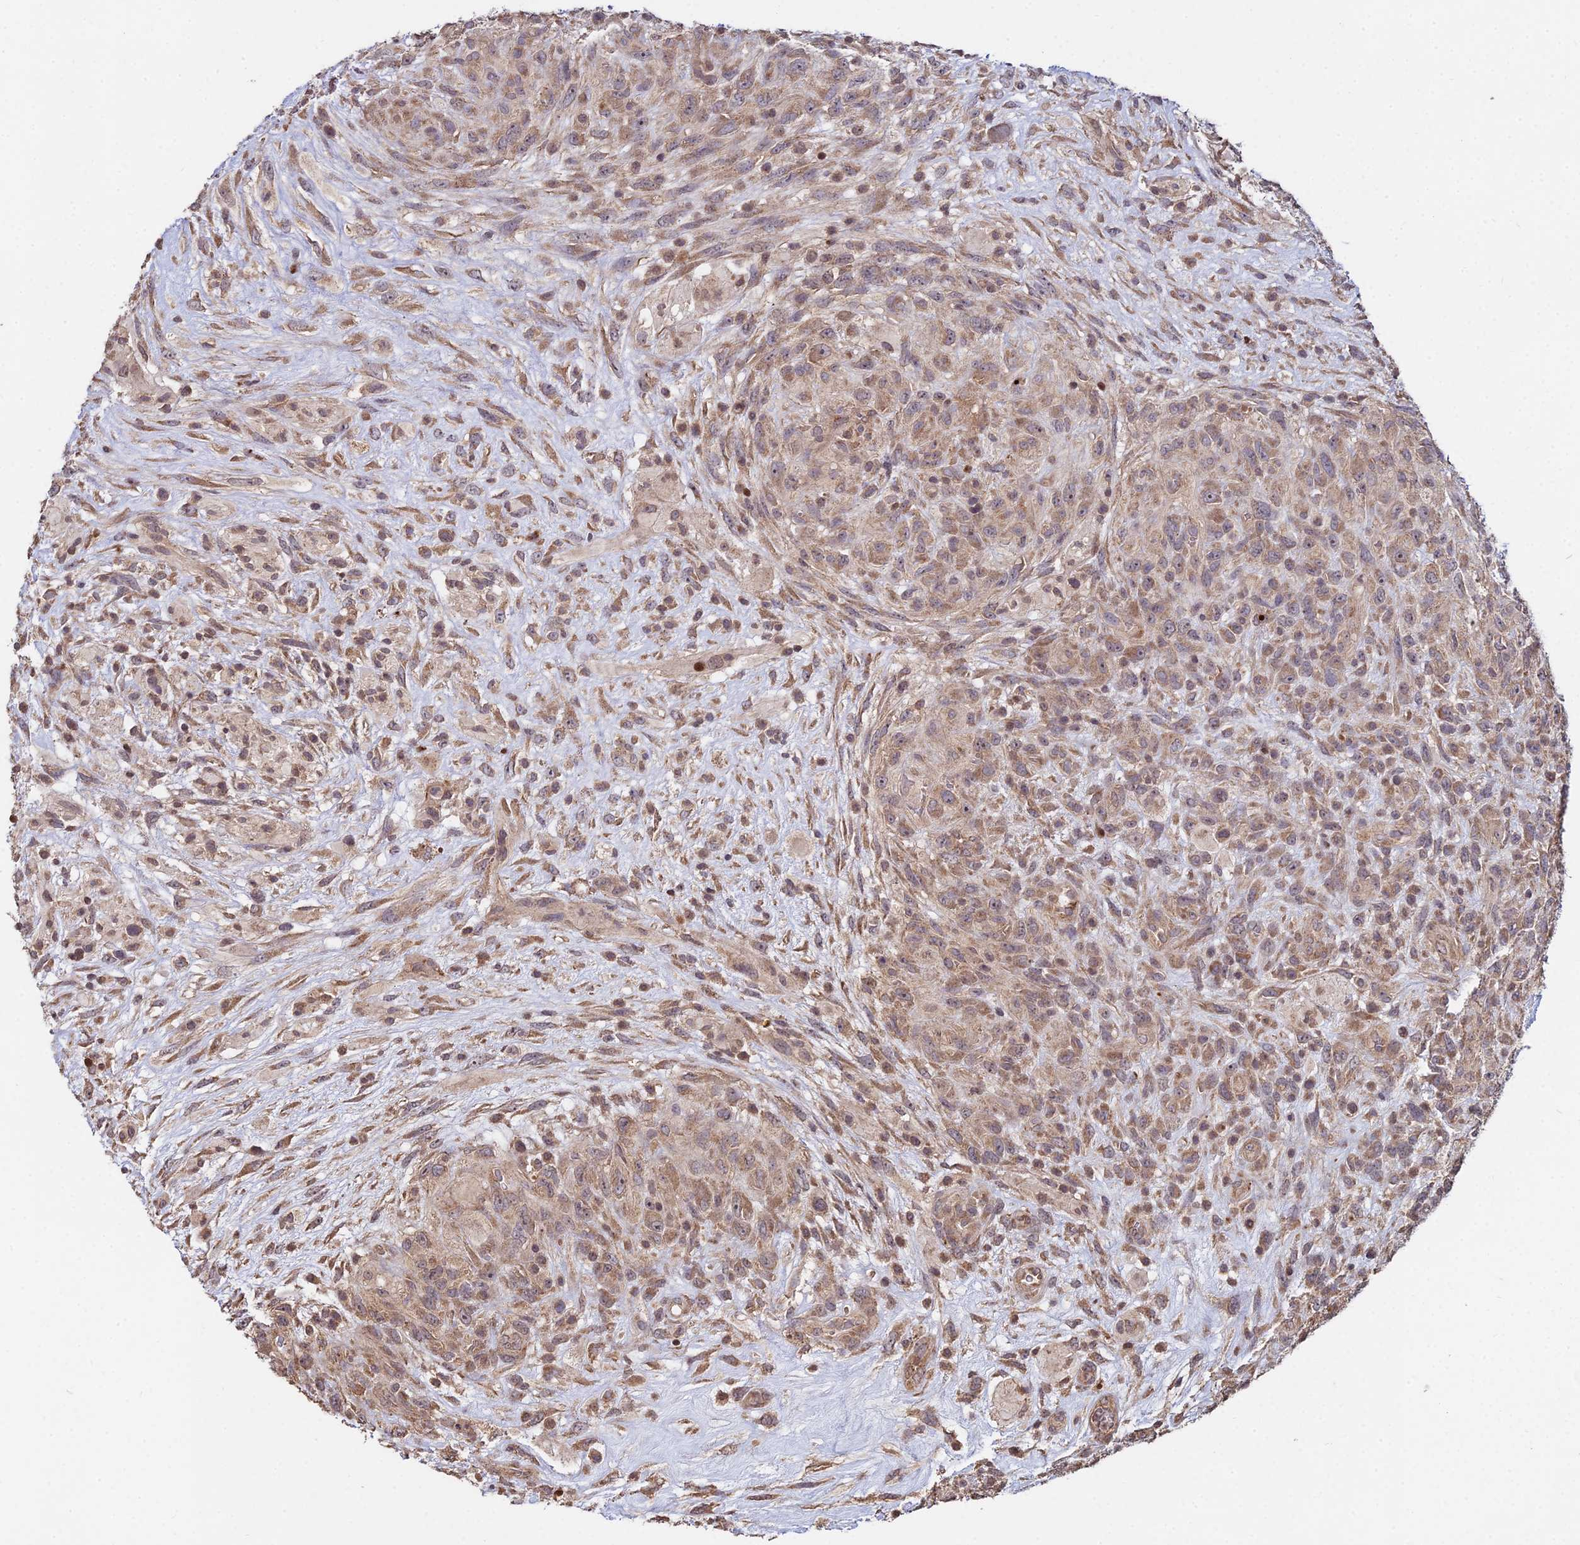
{"staining": {"intensity": "moderate", "quantity": ">75%", "location": "cytoplasmic/membranous"}, "tissue": "glioma", "cell_type": "Tumor cells", "image_type": "cancer", "snomed": [{"axis": "morphology", "description": "Glioma, malignant, High grade"}, {"axis": "topography", "description": "Brain"}], "caption": "Immunohistochemical staining of glioma reveals medium levels of moderate cytoplasmic/membranous protein positivity in about >75% of tumor cells.", "gene": "RBMS2", "patient": {"sex": "male", "age": 61}}